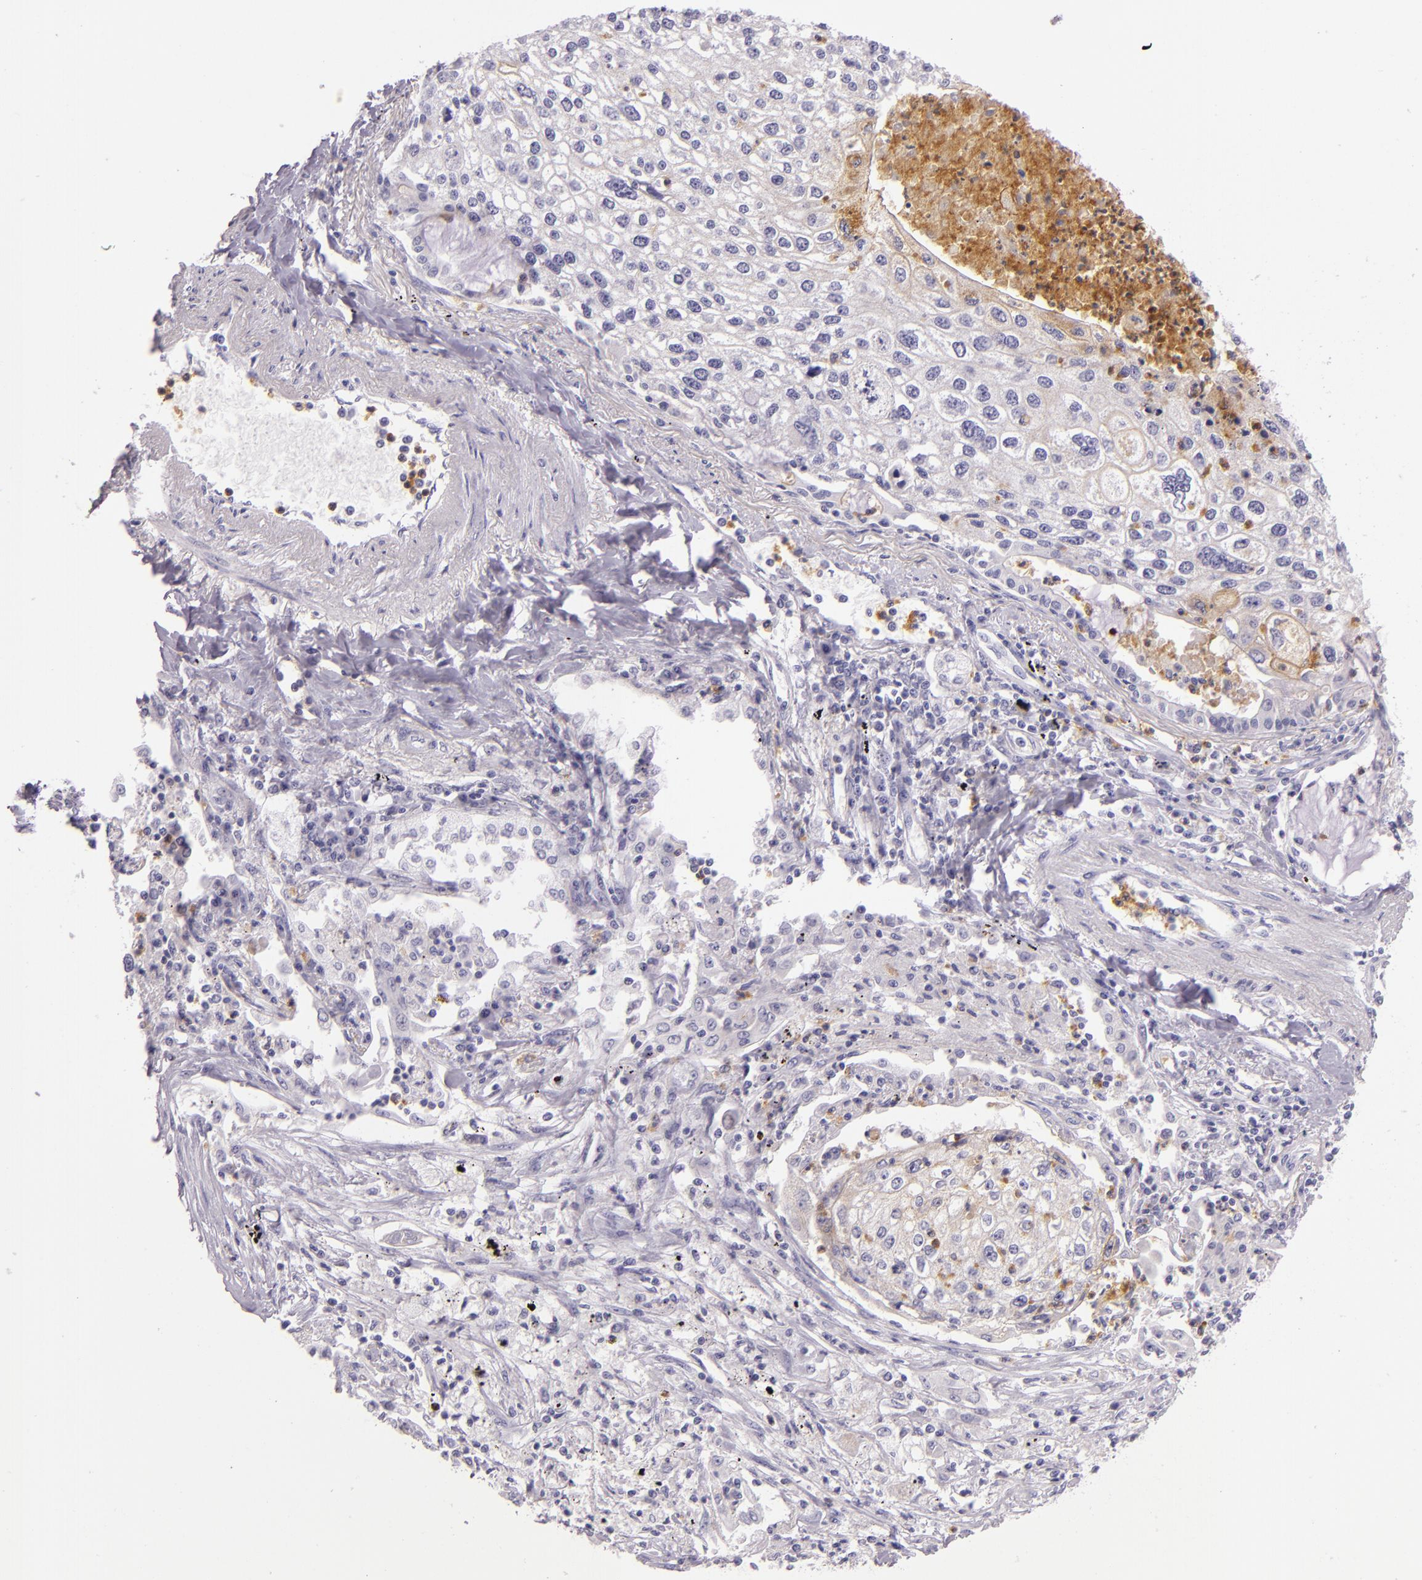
{"staining": {"intensity": "weak", "quantity": "<25%", "location": "cytoplasmic/membranous"}, "tissue": "lung cancer", "cell_type": "Tumor cells", "image_type": "cancer", "snomed": [{"axis": "morphology", "description": "Squamous cell carcinoma, NOS"}, {"axis": "topography", "description": "Lung"}], "caption": "A histopathology image of human lung cancer is negative for staining in tumor cells.", "gene": "CEACAM1", "patient": {"sex": "male", "age": 75}}